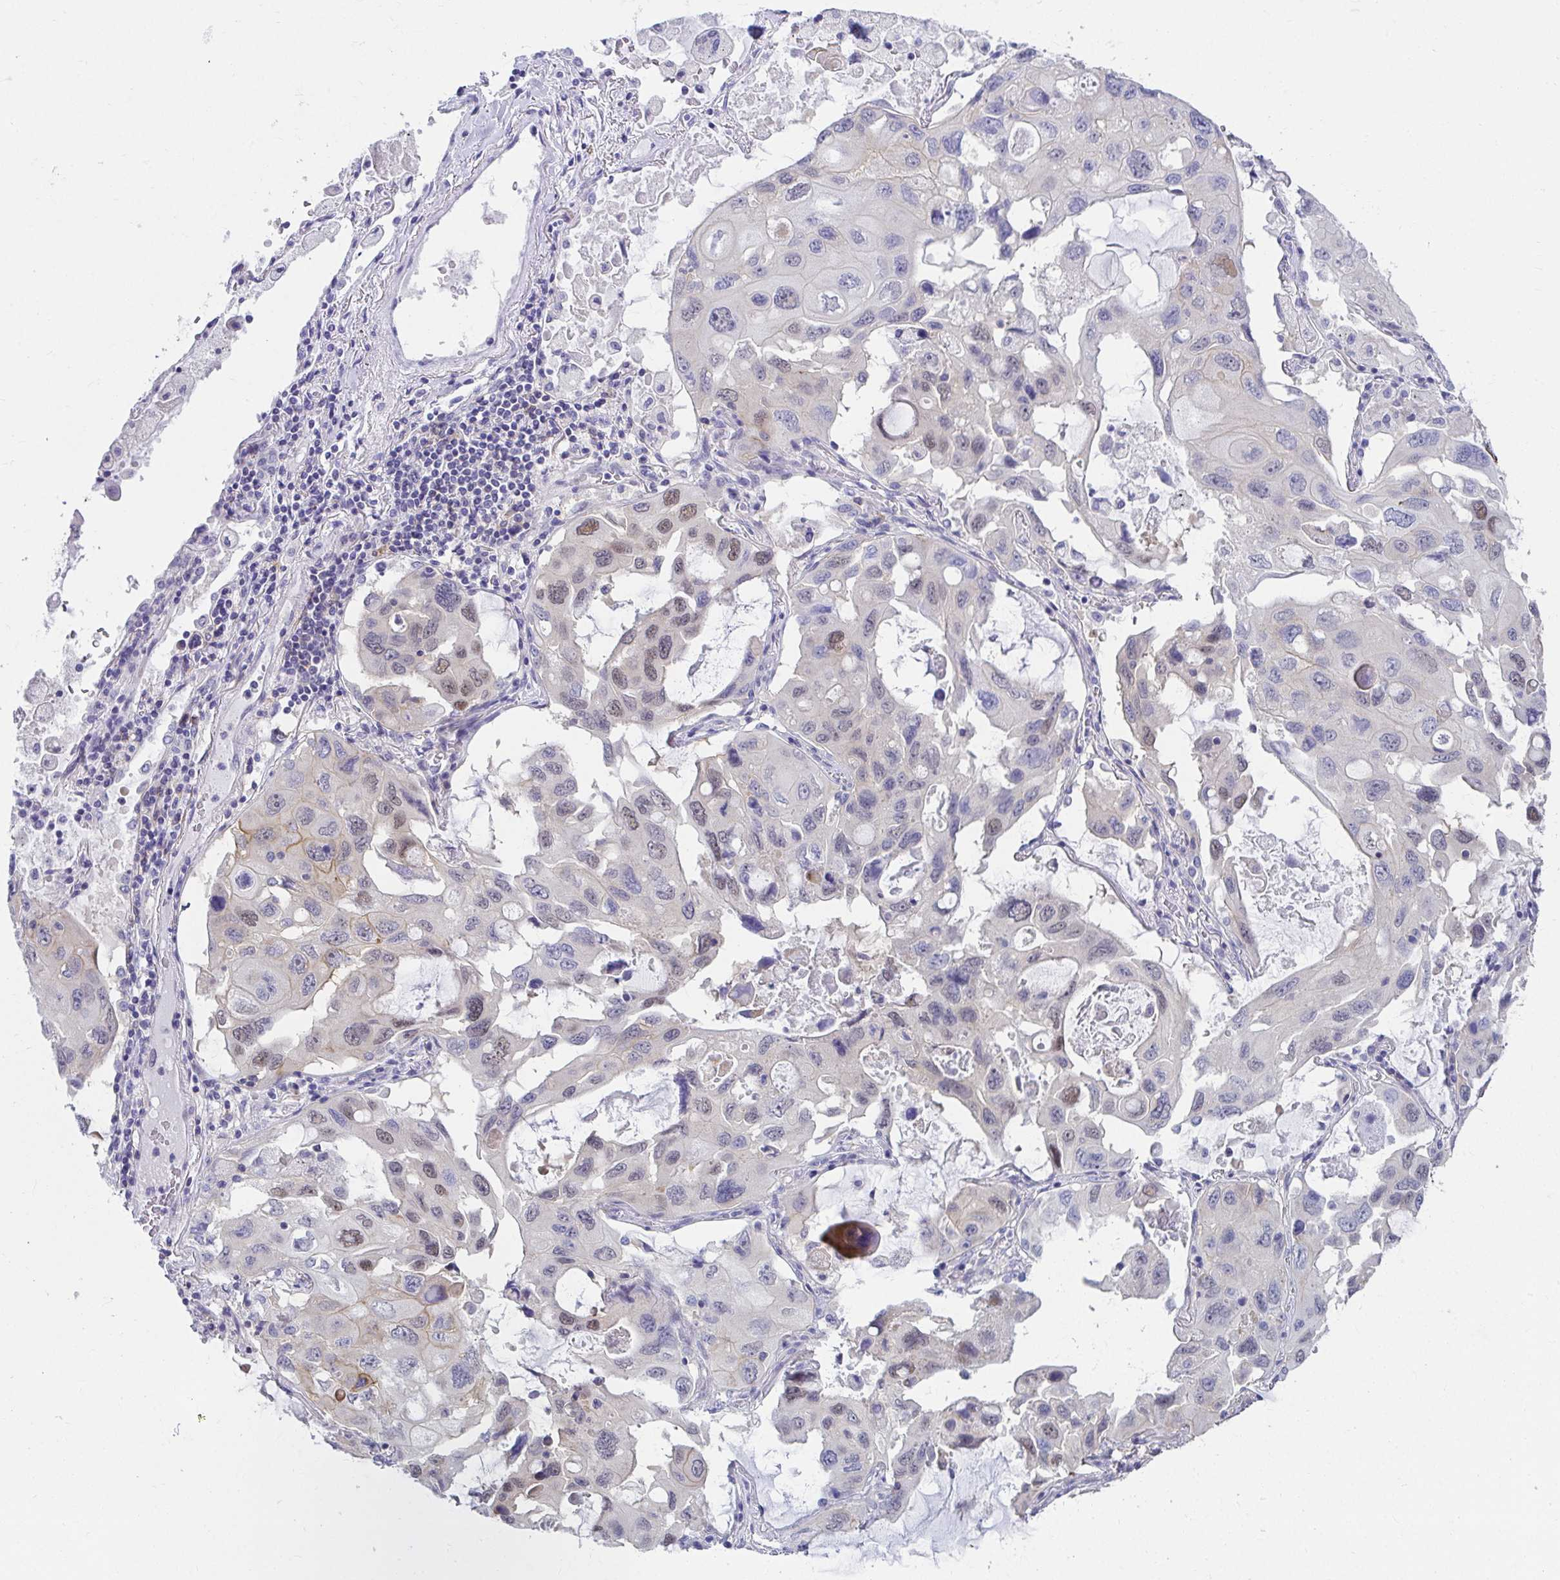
{"staining": {"intensity": "weak", "quantity": "<25%", "location": "nuclear"}, "tissue": "lung cancer", "cell_type": "Tumor cells", "image_type": "cancer", "snomed": [{"axis": "morphology", "description": "Squamous cell carcinoma, NOS"}, {"axis": "topography", "description": "Lung"}], "caption": "IHC micrograph of neoplastic tissue: lung cancer stained with DAB displays no significant protein positivity in tumor cells.", "gene": "C19orf81", "patient": {"sex": "female", "age": 73}}